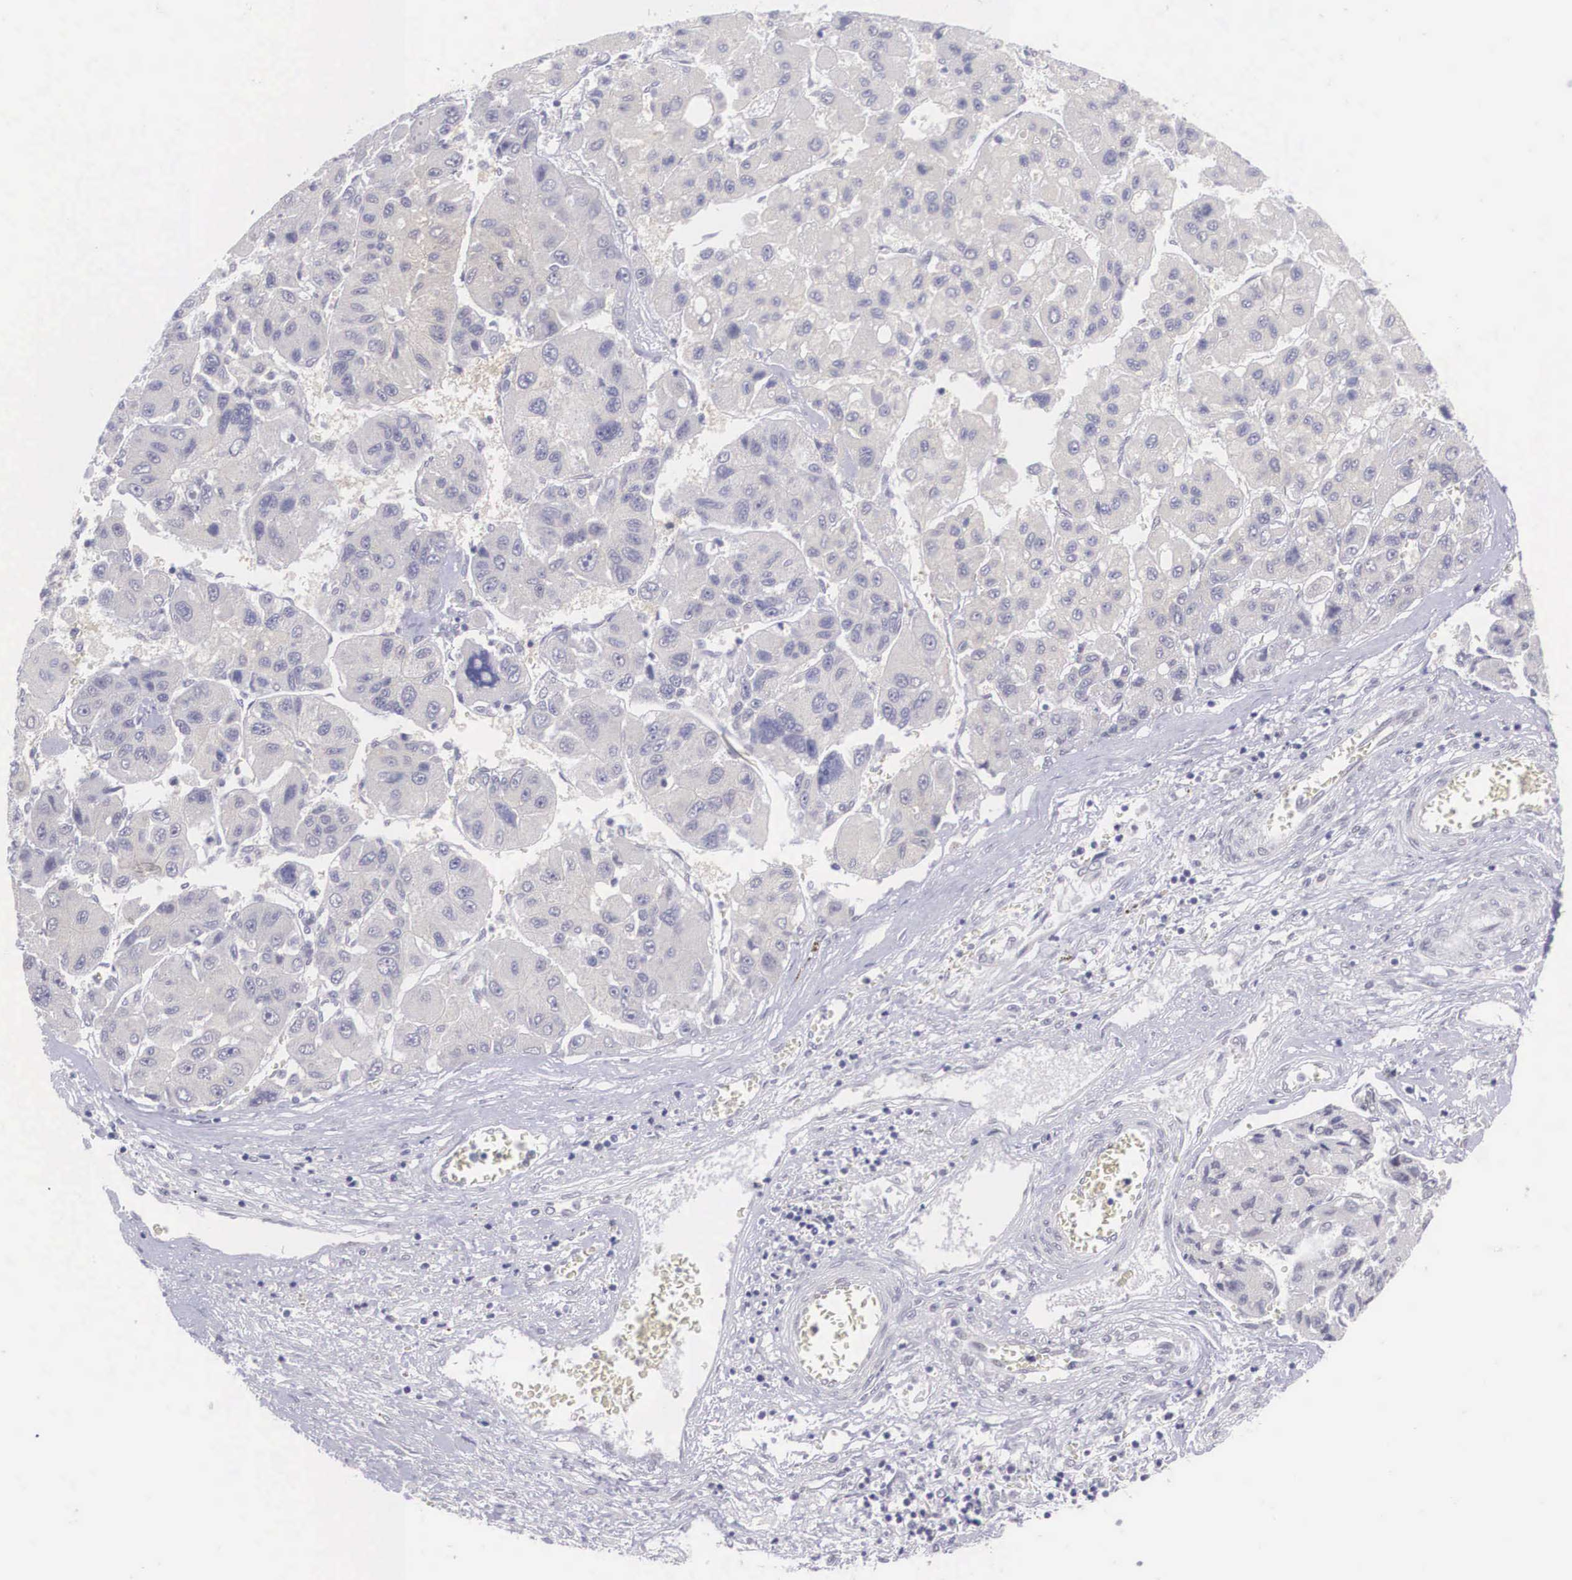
{"staining": {"intensity": "weak", "quantity": "25%-75%", "location": "cytoplasmic/membranous"}, "tissue": "liver cancer", "cell_type": "Tumor cells", "image_type": "cancer", "snomed": [{"axis": "morphology", "description": "Carcinoma, Hepatocellular, NOS"}, {"axis": "topography", "description": "Liver"}], "caption": "A low amount of weak cytoplasmic/membranous staining is identified in about 25%-75% of tumor cells in liver cancer (hepatocellular carcinoma) tissue.", "gene": "NINL", "patient": {"sex": "male", "age": 64}}